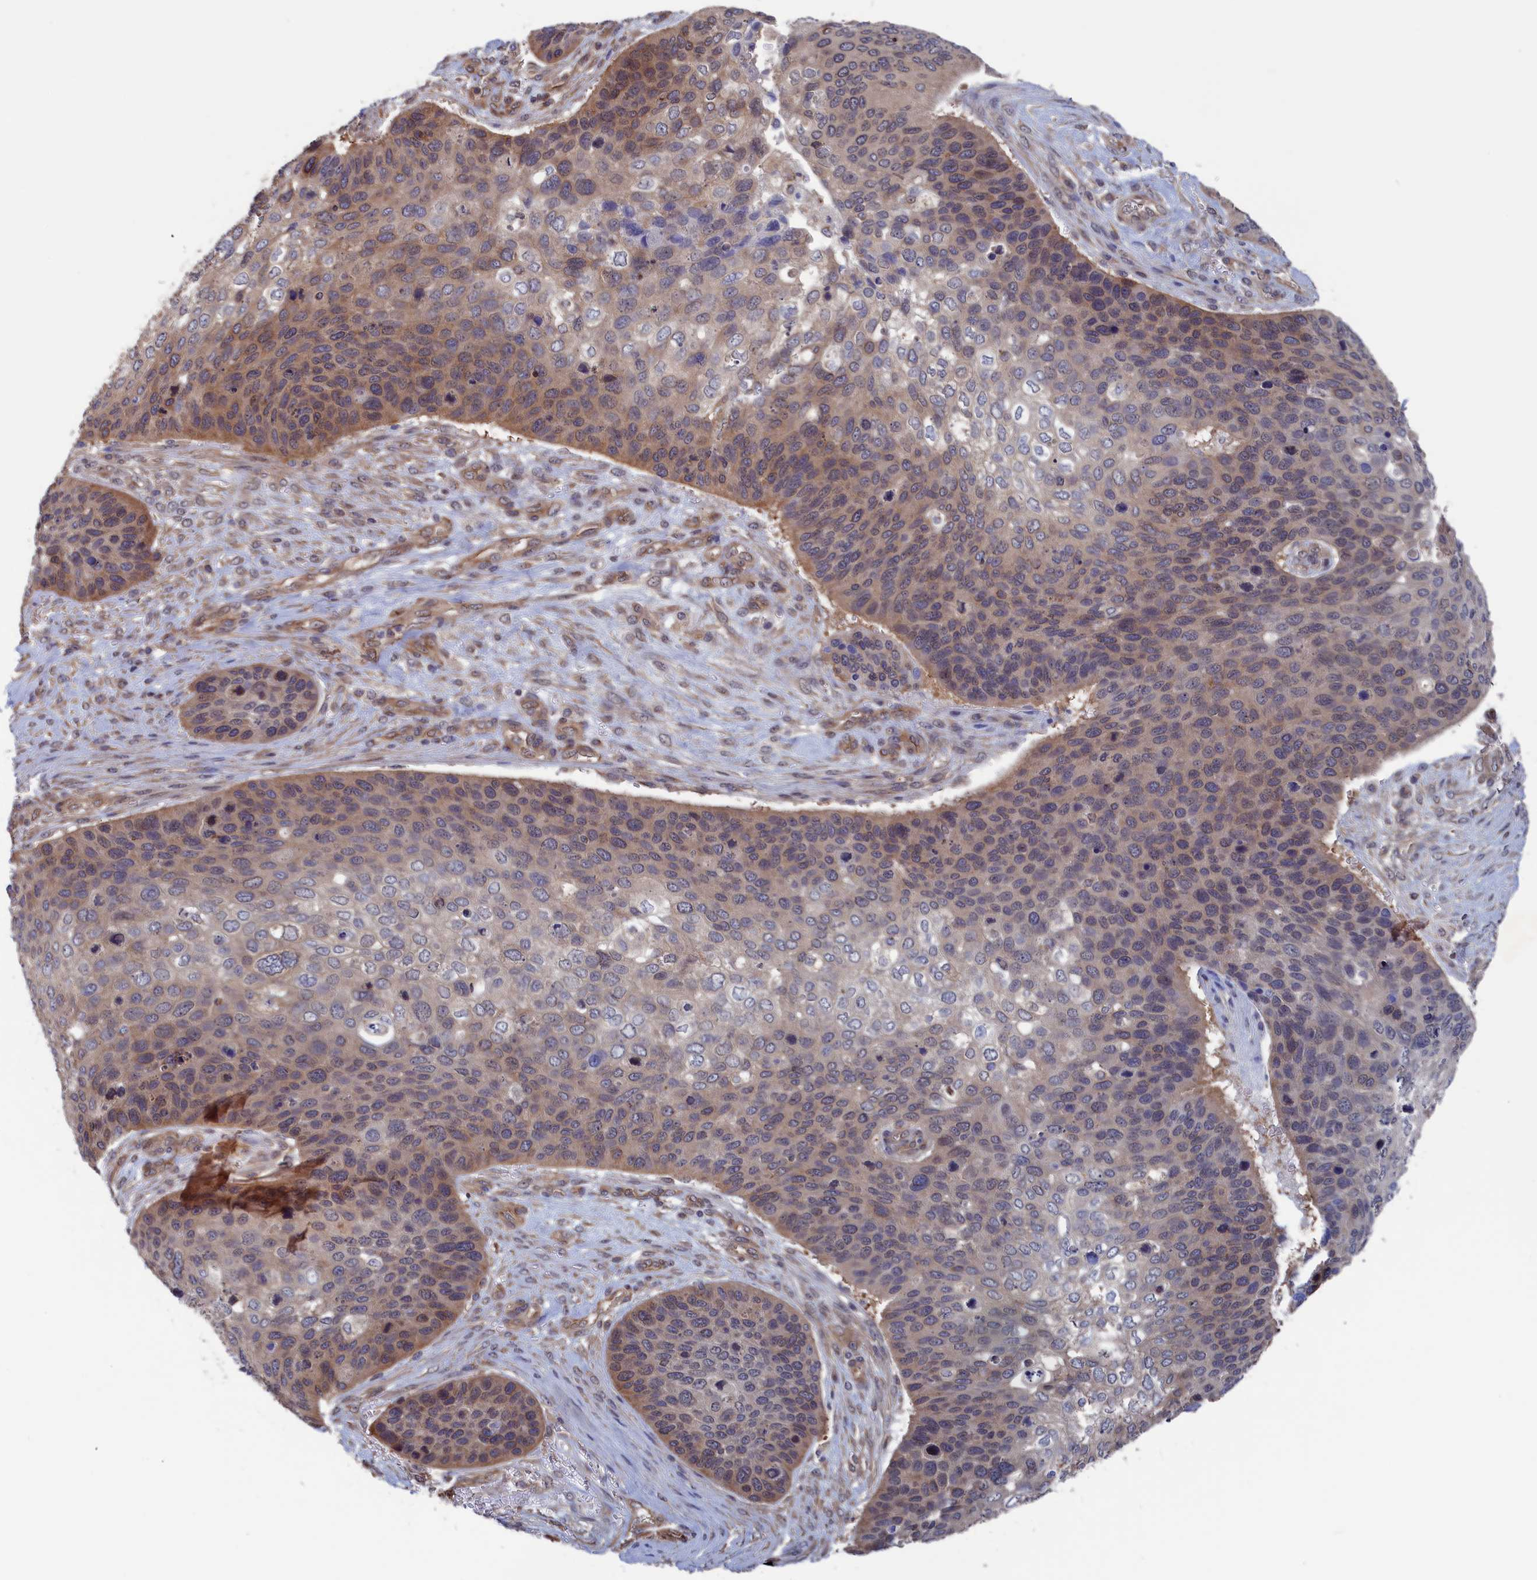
{"staining": {"intensity": "weak", "quantity": "25%-75%", "location": "cytoplasmic/membranous"}, "tissue": "skin cancer", "cell_type": "Tumor cells", "image_type": "cancer", "snomed": [{"axis": "morphology", "description": "Basal cell carcinoma"}, {"axis": "topography", "description": "Skin"}], "caption": "An immunohistochemistry histopathology image of neoplastic tissue is shown. Protein staining in brown labels weak cytoplasmic/membranous positivity in skin cancer (basal cell carcinoma) within tumor cells. Using DAB (brown) and hematoxylin (blue) stains, captured at high magnification using brightfield microscopy.", "gene": "NUTF2", "patient": {"sex": "female", "age": 74}}